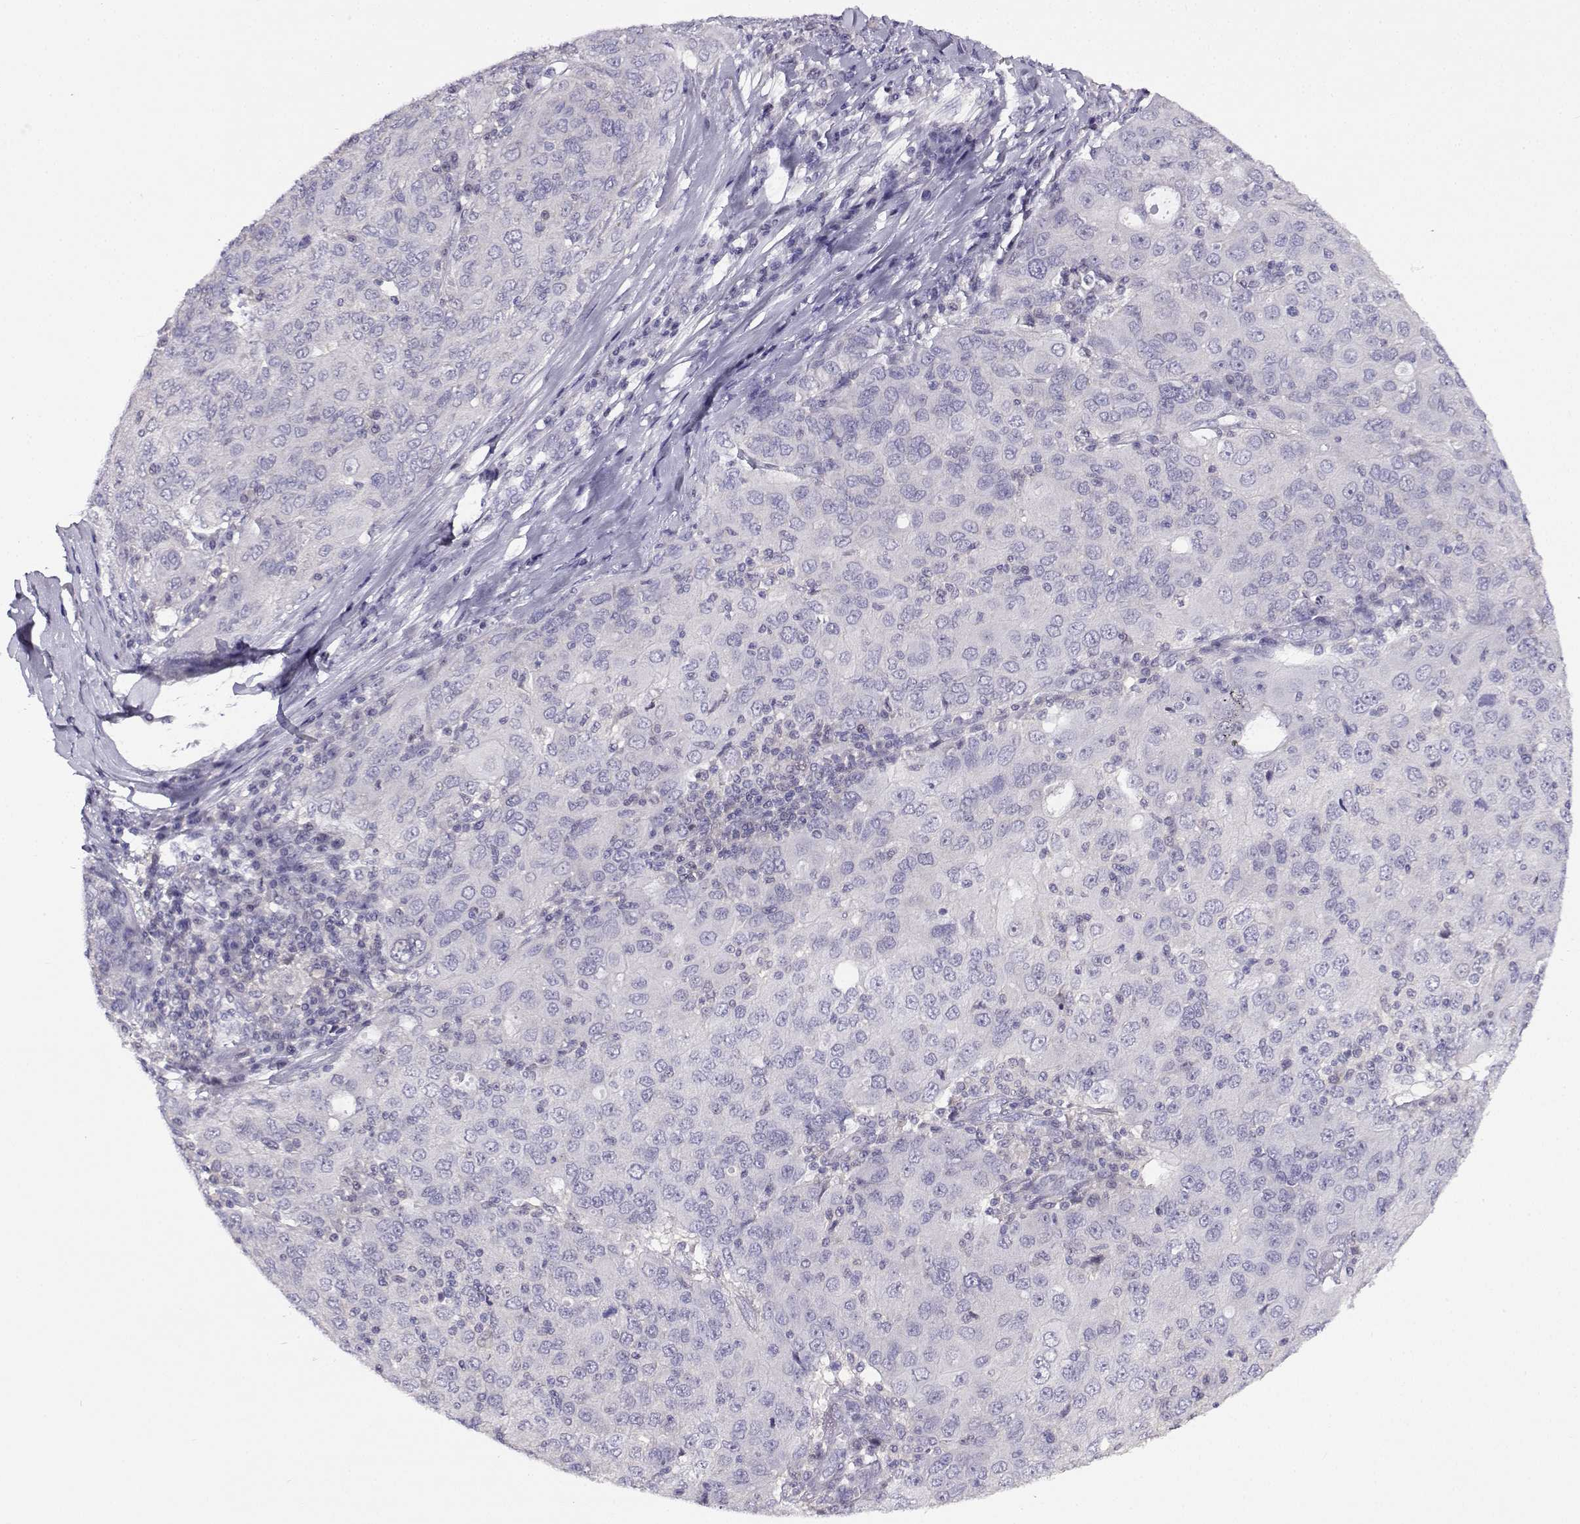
{"staining": {"intensity": "negative", "quantity": "none", "location": "none"}, "tissue": "ovarian cancer", "cell_type": "Tumor cells", "image_type": "cancer", "snomed": [{"axis": "morphology", "description": "Carcinoma, endometroid"}, {"axis": "topography", "description": "Ovary"}], "caption": "Tumor cells are negative for brown protein staining in ovarian cancer.", "gene": "FEZF1", "patient": {"sex": "female", "age": 50}}